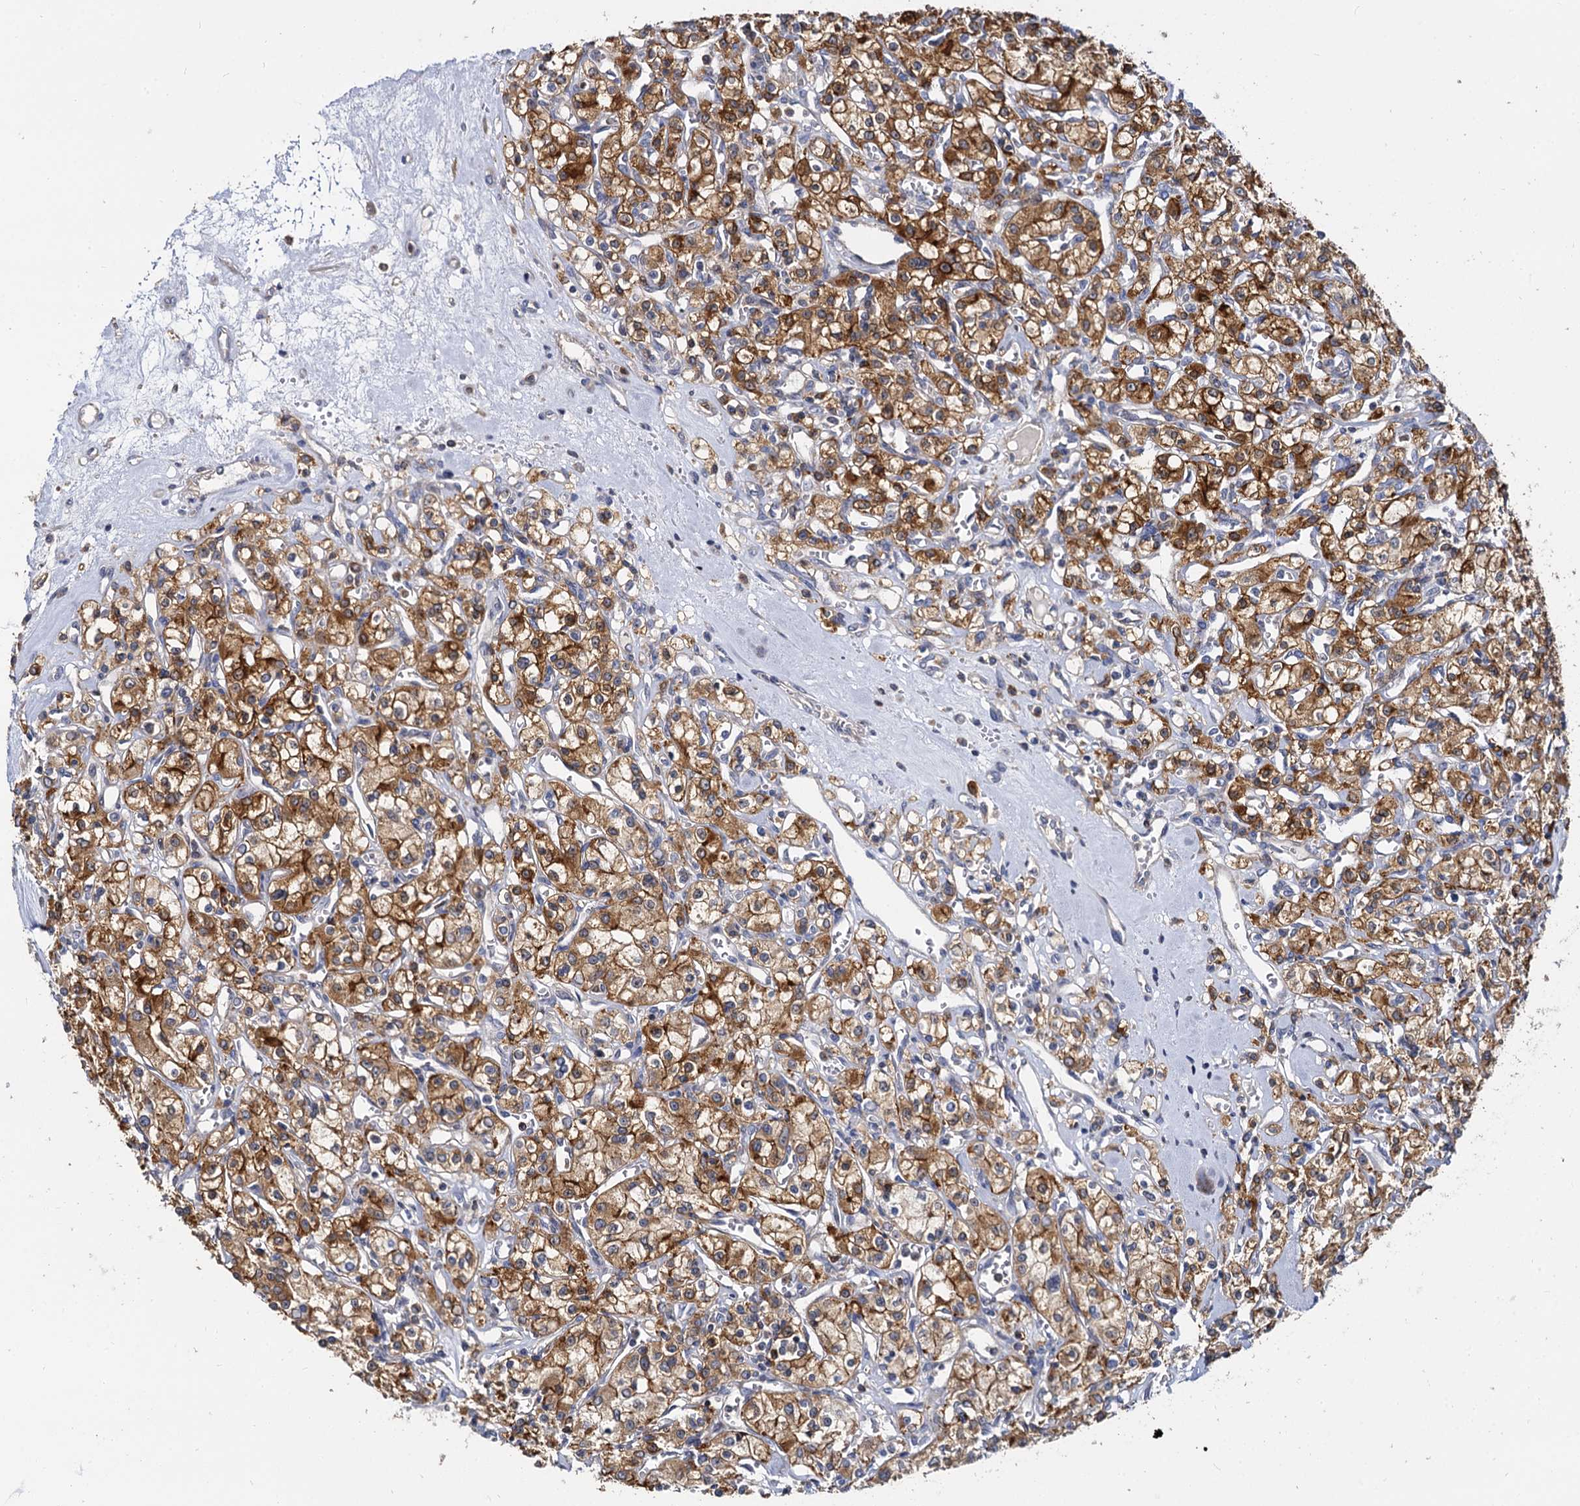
{"staining": {"intensity": "moderate", "quantity": ">75%", "location": "cytoplasmic/membranous"}, "tissue": "renal cancer", "cell_type": "Tumor cells", "image_type": "cancer", "snomed": [{"axis": "morphology", "description": "Adenocarcinoma, NOS"}, {"axis": "topography", "description": "Kidney"}], "caption": "Human renal adenocarcinoma stained with a brown dye shows moderate cytoplasmic/membranous positive staining in approximately >75% of tumor cells.", "gene": "ANKRD13A", "patient": {"sex": "female", "age": 59}}